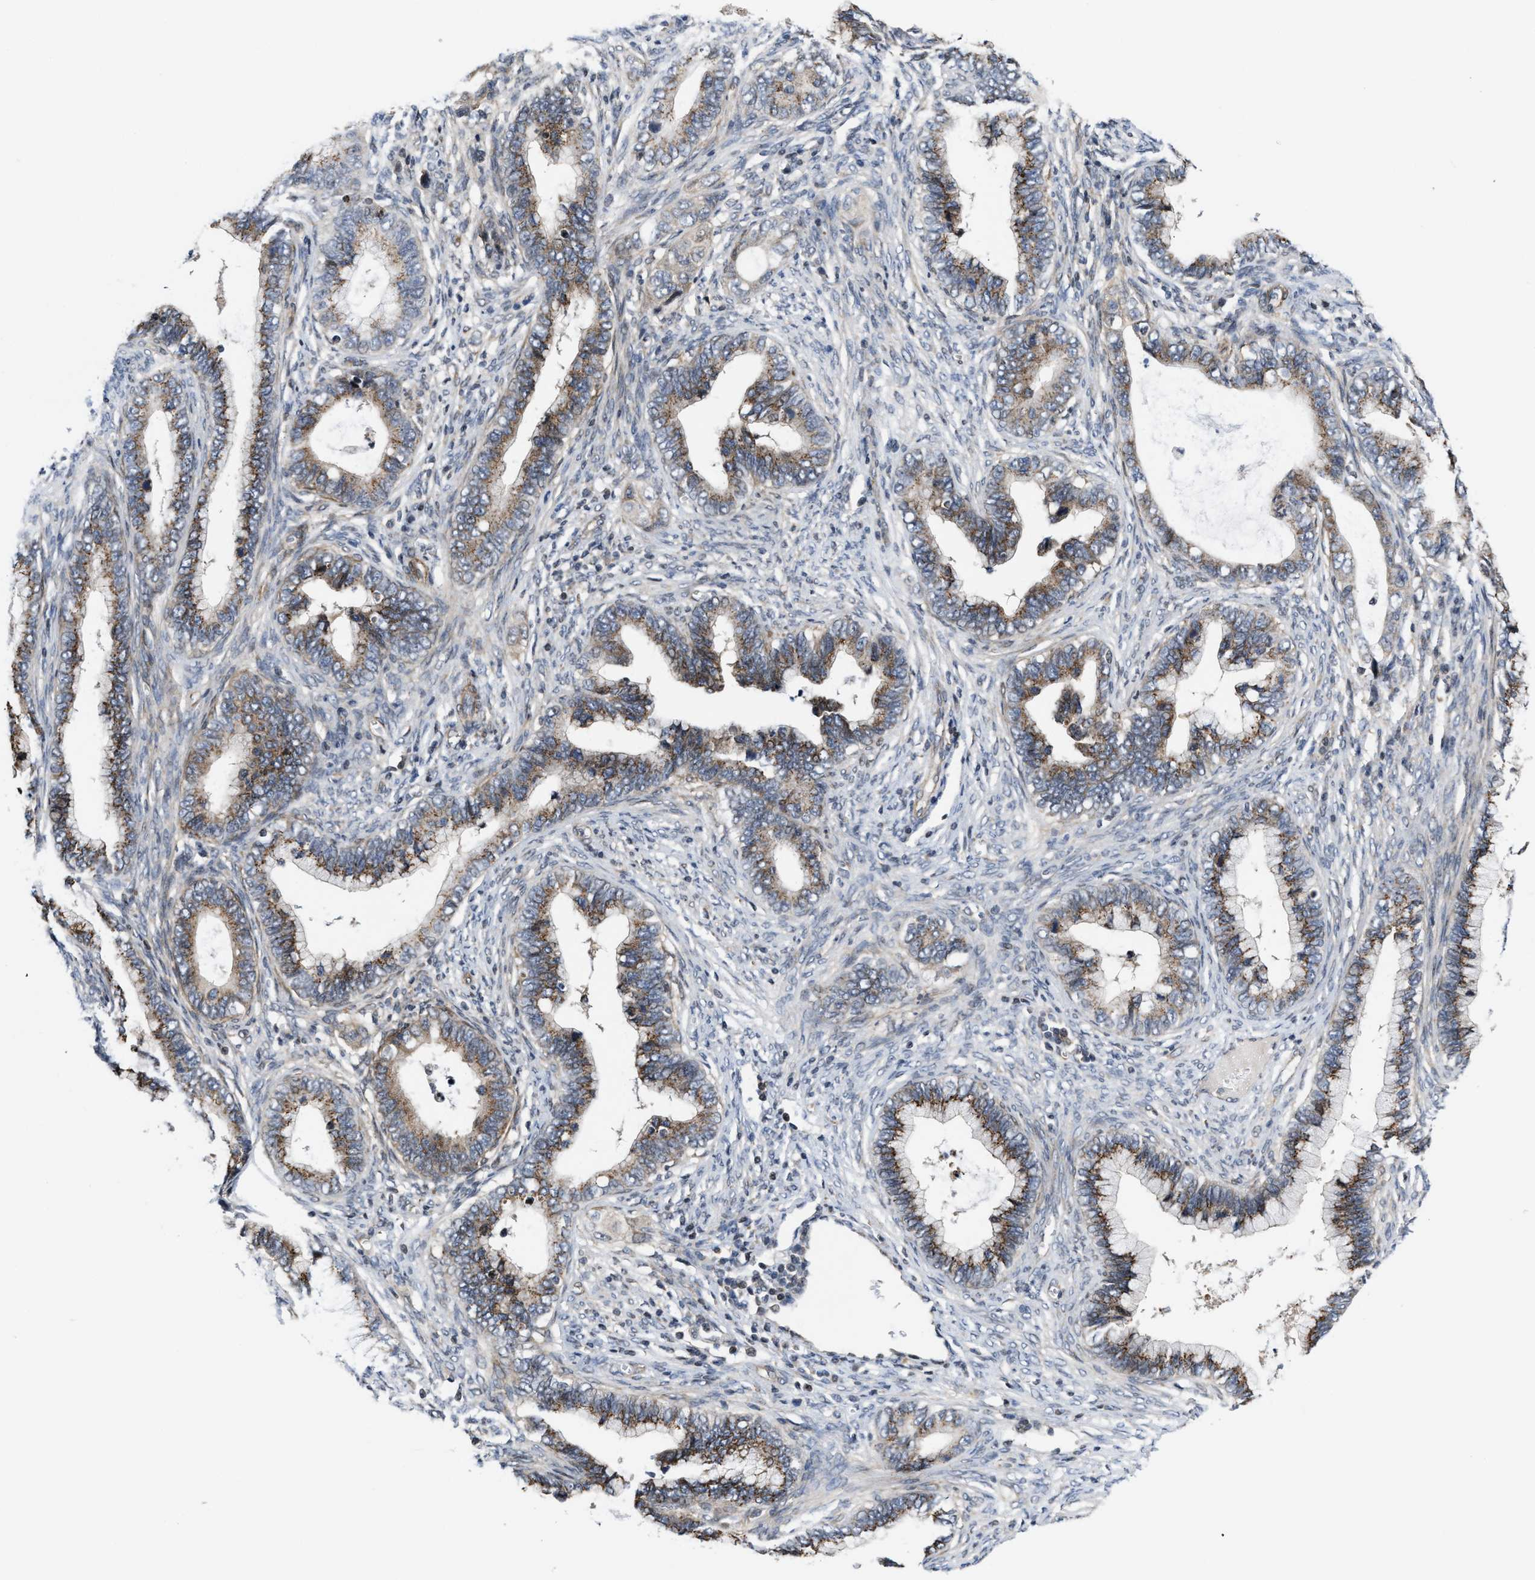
{"staining": {"intensity": "moderate", "quantity": ">75%", "location": "cytoplasmic/membranous"}, "tissue": "cervical cancer", "cell_type": "Tumor cells", "image_type": "cancer", "snomed": [{"axis": "morphology", "description": "Adenocarcinoma, NOS"}, {"axis": "topography", "description": "Cervix"}], "caption": "Protein analysis of cervical adenocarcinoma tissue reveals moderate cytoplasmic/membranous staining in about >75% of tumor cells.", "gene": "TGFB1I1", "patient": {"sex": "female", "age": 44}}